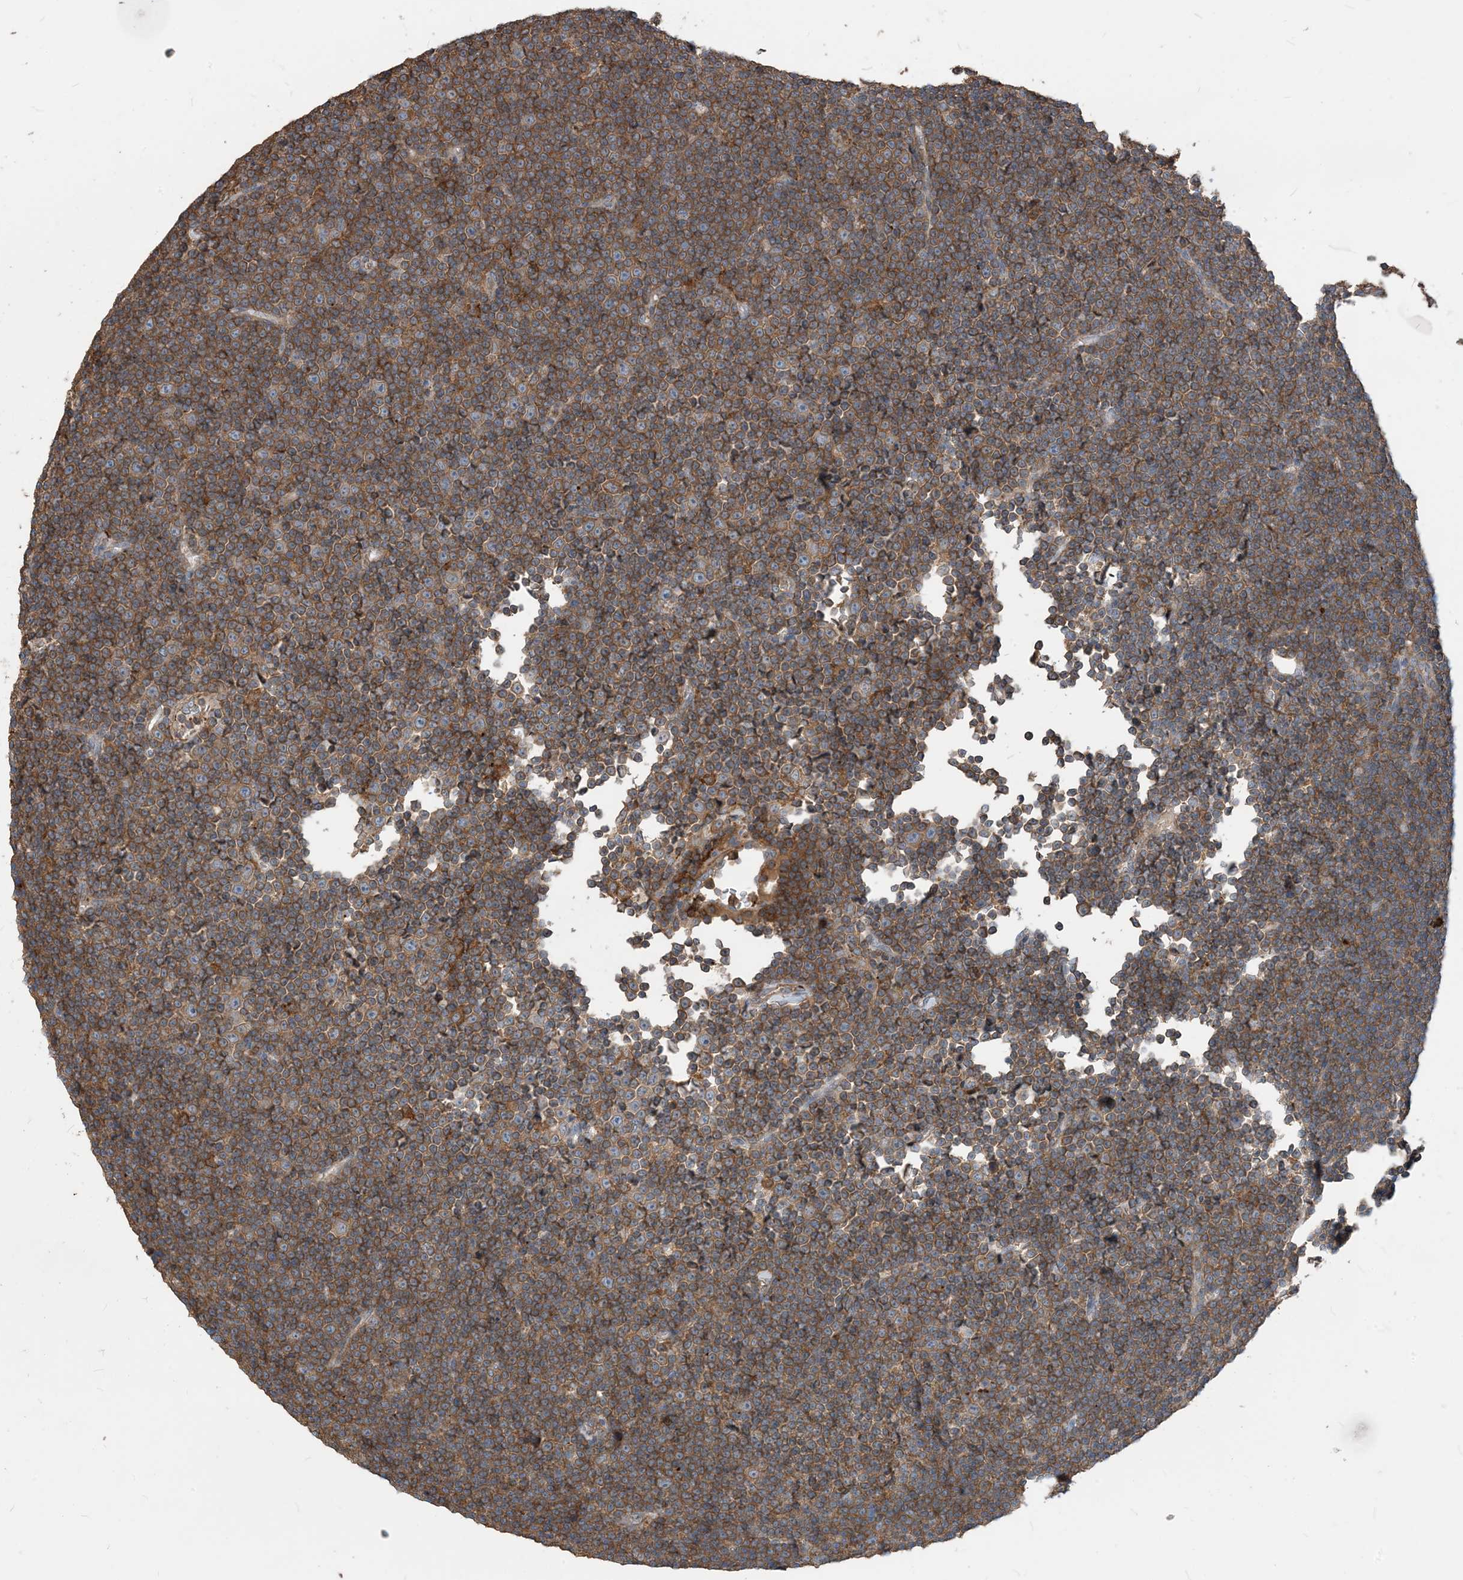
{"staining": {"intensity": "moderate", "quantity": ">75%", "location": "cytoplasmic/membranous"}, "tissue": "lymphoma", "cell_type": "Tumor cells", "image_type": "cancer", "snomed": [{"axis": "morphology", "description": "Malignant lymphoma, non-Hodgkin's type, Low grade"}, {"axis": "topography", "description": "Lymph node"}], "caption": "An IHC micrograph of neoplastic tissue is shown. Protein staining in brown labels moderate cytoplasmic/membranous positivity in low-grade malignant lymphoma, non-Hodgkin's type within tumor cells. (IHC, brightfield microscopy, high magnification).", "gene": "PARVG", "patient": {"sex": "female", "age": 67}}